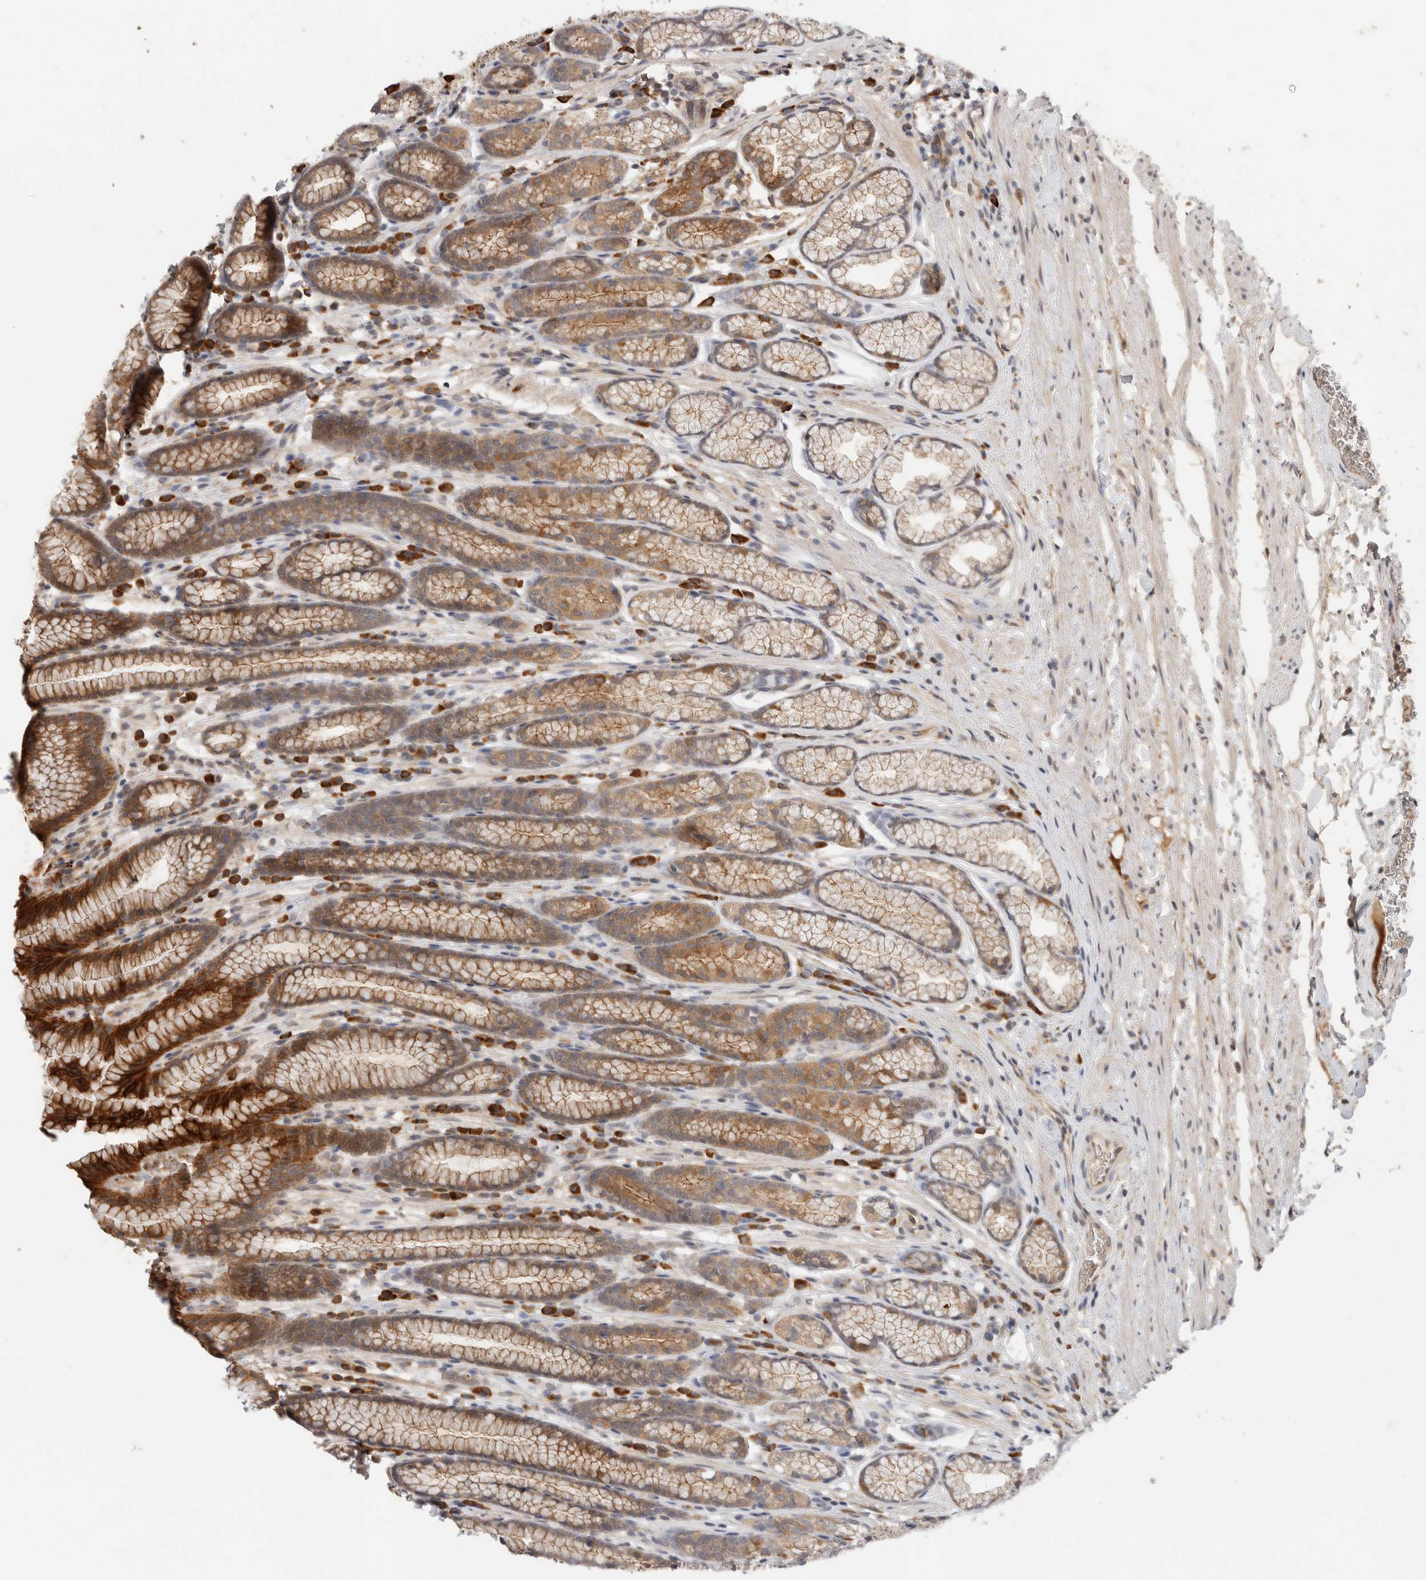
{"staining": {"intensity": "moderate", "quantity": "25%-75%", "location": "cytoplasmic/membranous"}, "tissue": "stomach", "cell_type": "Glandular cells", "image_type": "normal", "snomed": [{"axis": "morphology", "description": "Normal tissue, NOS"}, {"axis": "topography", "description": "Stomach"}], "caption": "IHC of unremarkable human stomach displays medium levels of moderate cytoplasmic/membranous expression in approximately 25%-75% of glandular cells. The staining was performed using DAB to visualize the protein expression in brown, while the nuclei were stained in blue with hematoxylin (Magnification: 20x).", "gene": "APOL2", "patient": {"sex": "male", "age": 42}}